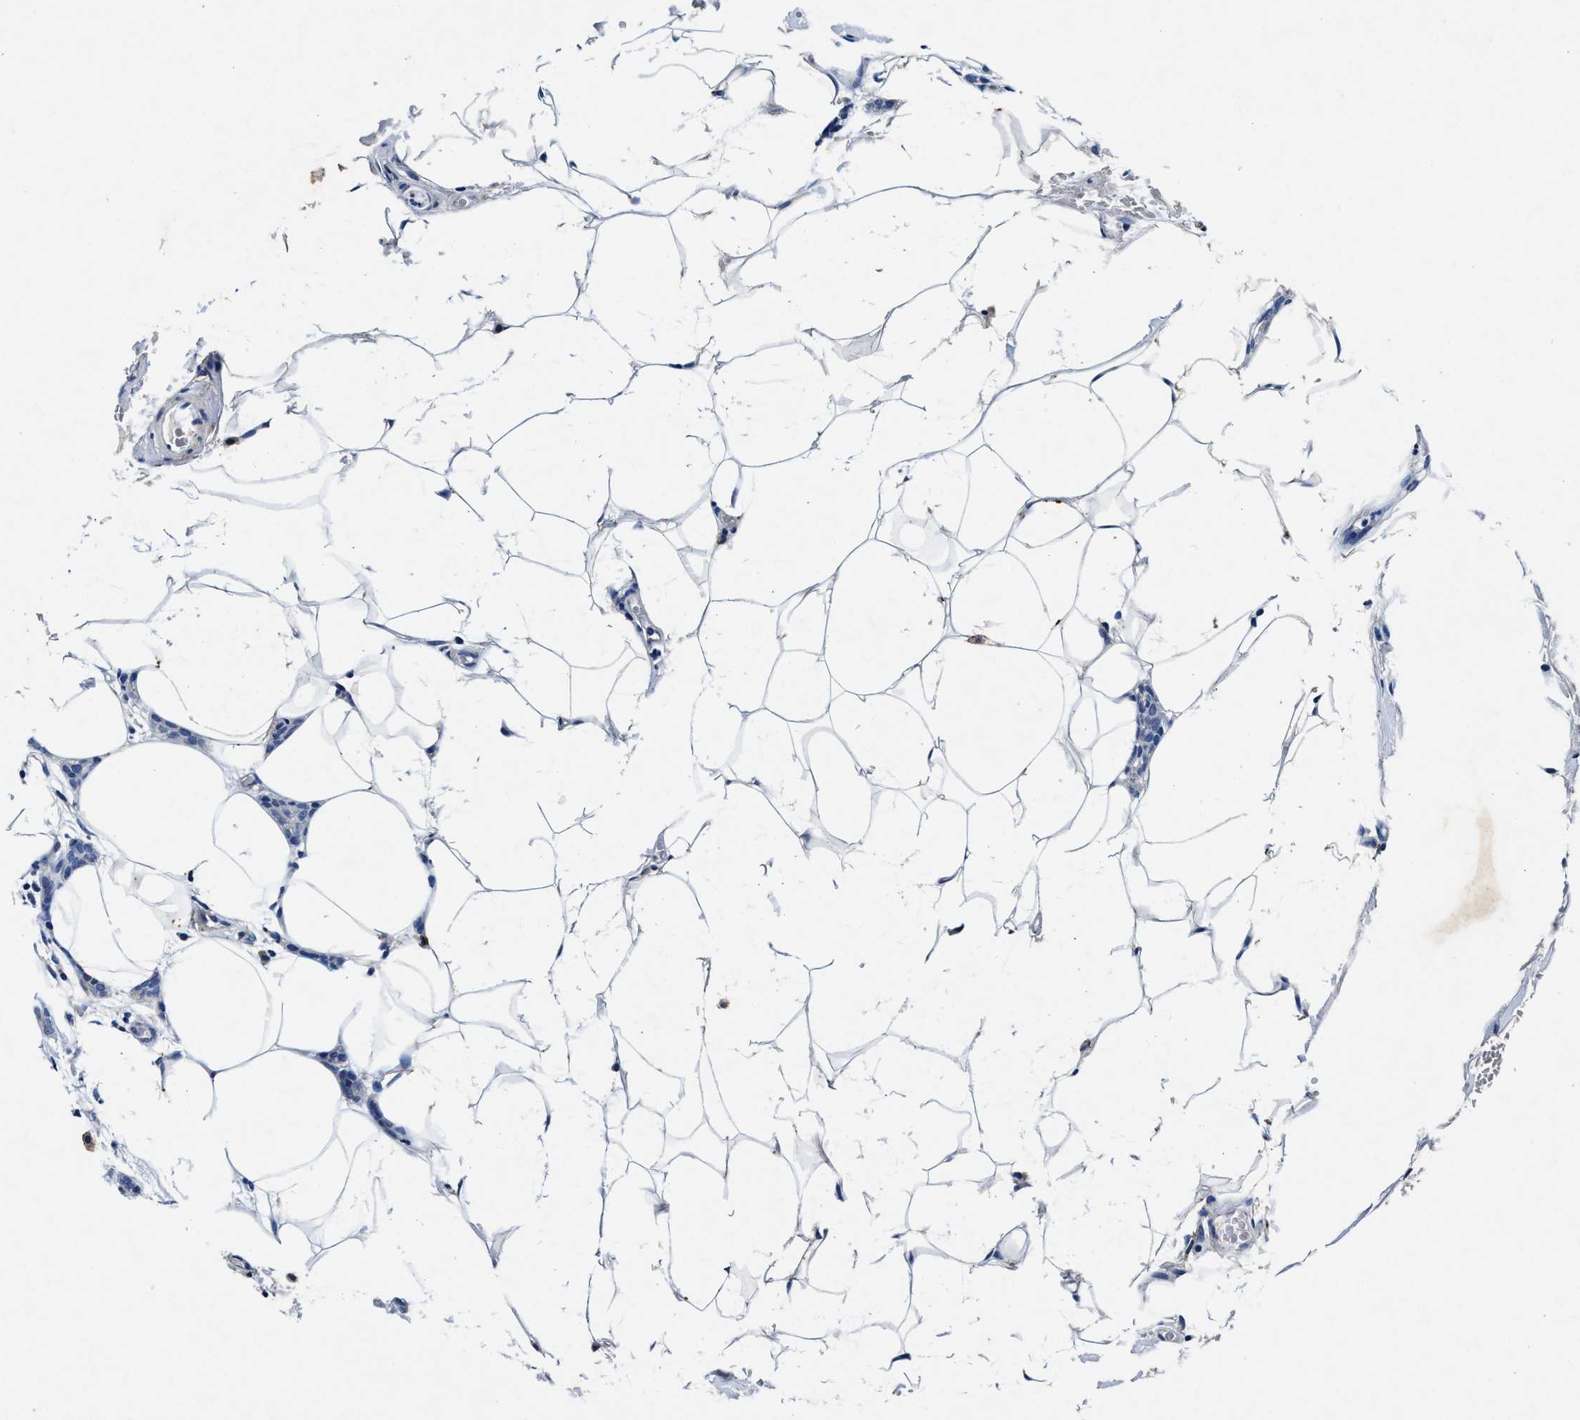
{"staining": {"intensity": "negative", "quantity": "none", "location": "none"}, "tissue": "breast cancer", "cell_type": "Tumor cells", "image_type": "cancer", "snomed": [{"axis": "morphology", "description": "Lobular carcinoma"}, {"axis": "topography", "description": "Skin"}, {"axis": "topography", "description": "Breast"}], "caption": "Tumor cells are negative for protein expression in human breast cancer.", "gene": "SLC8A1", "patient": {"sex": "female", "age": 46}}